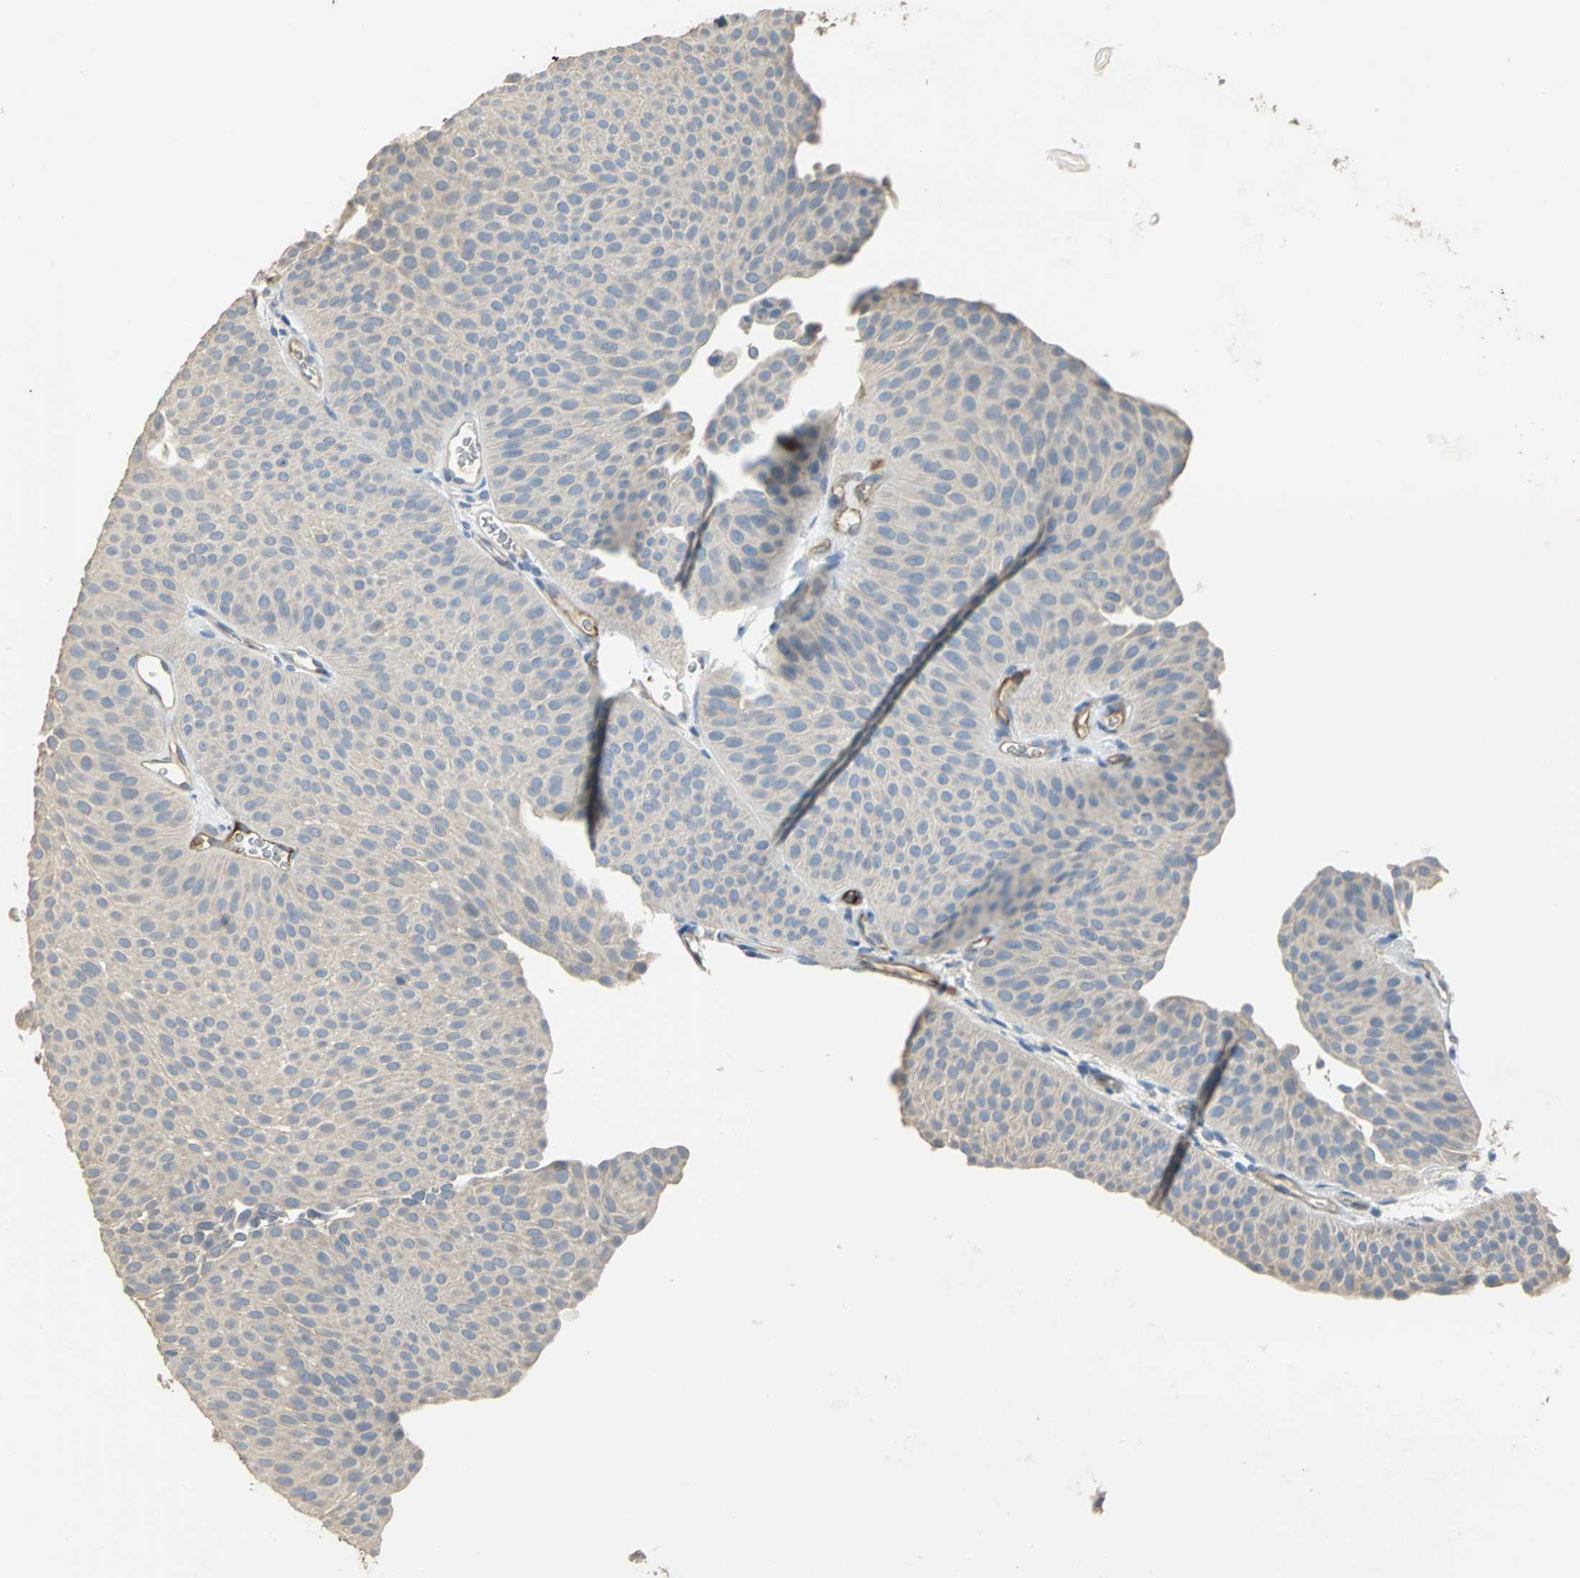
{"staining": {"intensity": "strong", "quantity": "<25%", "location": "cytoplasmic/membranous"}, "tissue": "urothelial cancer", "cell_type": "Tumor cells", "image_type": "cancer", "snomed": [{"axis": "morphology", "description": "Urothelial carcinoma, Low grade"}, {"axis": "topography", "description": "Urinary bladder"}], "caption": "Brown immunohistochemical staining in human low-grade urothelial carcinoma reveals strong cytoplasmic/membranous staining in approximately <25% of tumor cells.", "gene": "DLGAP5", "patient": {"sex": "female", "age": 60}}